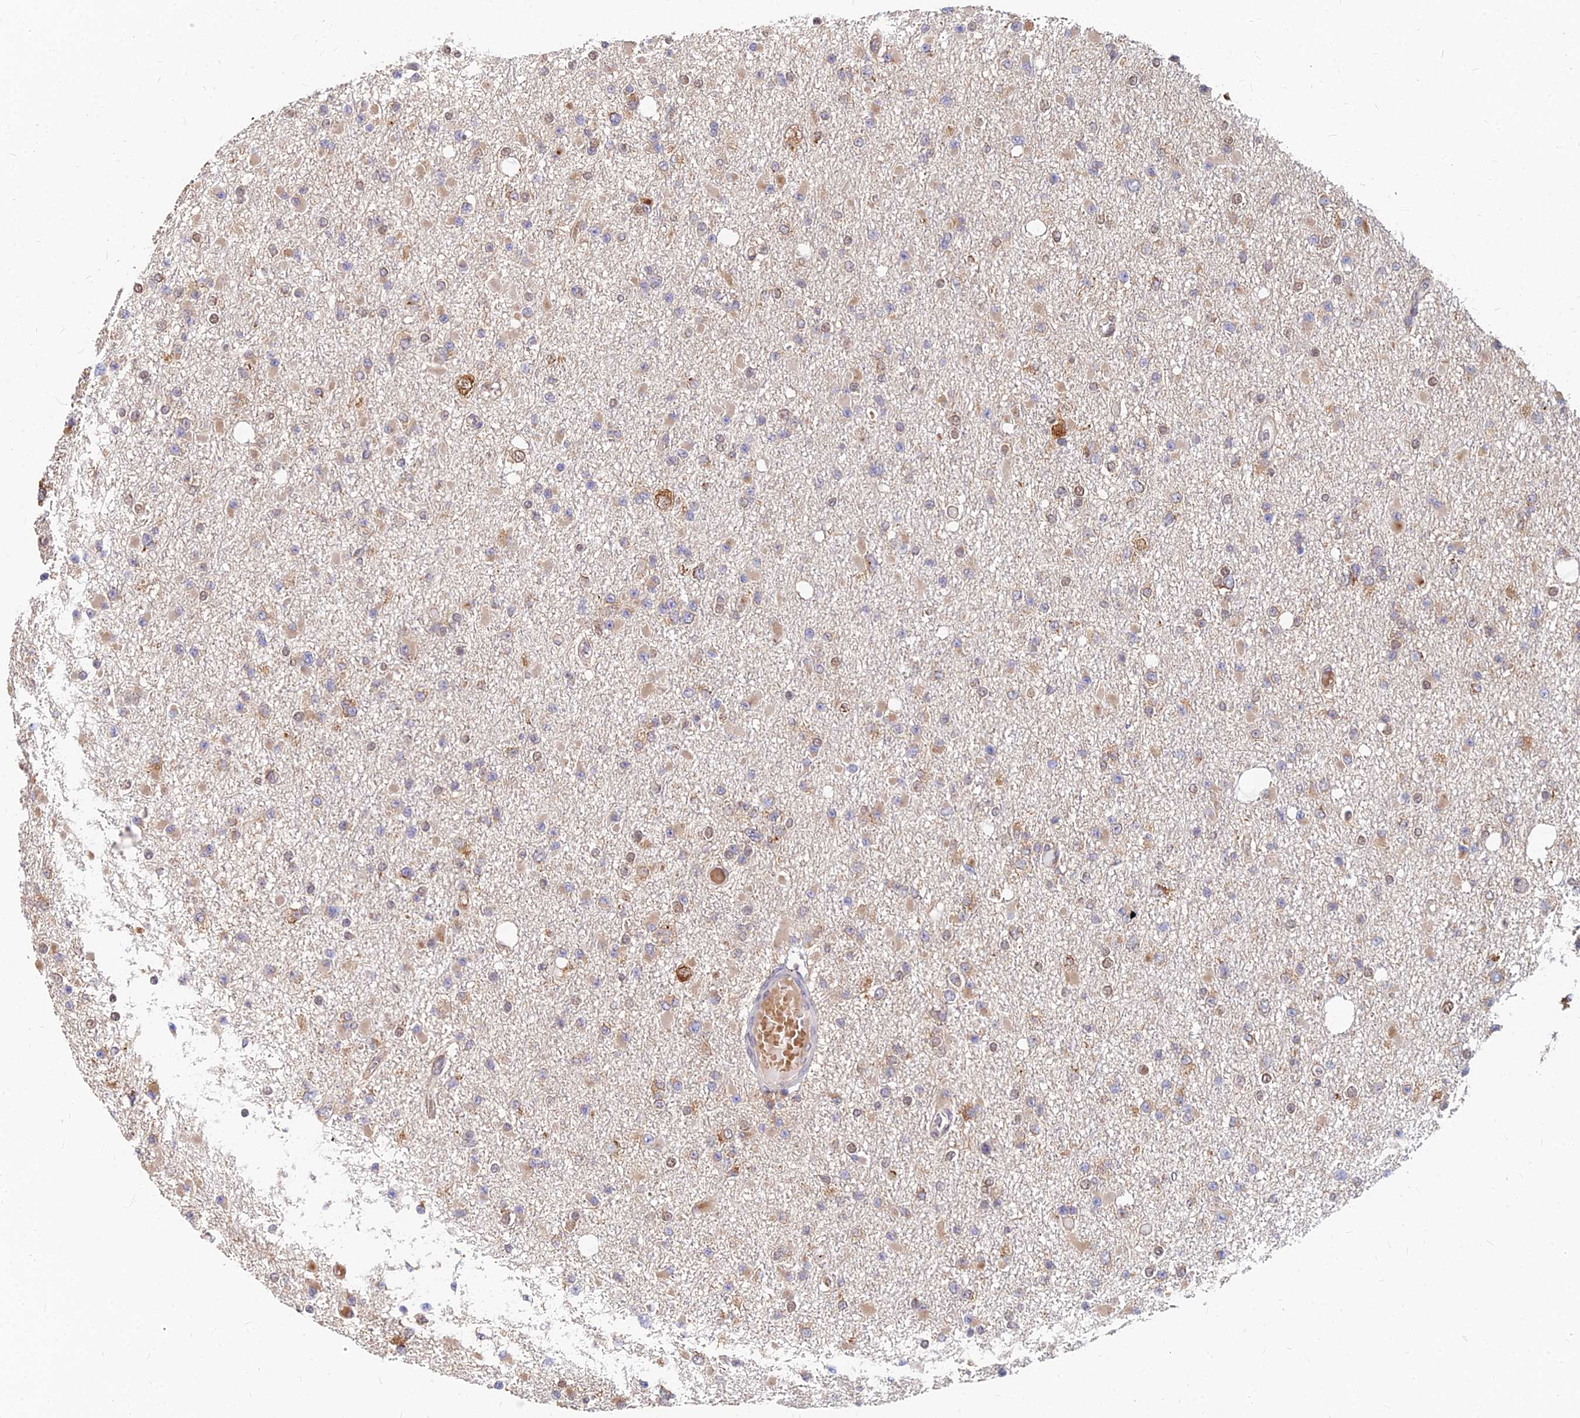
{"staining": {"intensity": "moderate", "quantity": "25%-75%", "location": "cytoplasmic/membranous"}, "tissue": "glioma", "cell_type": "Tumor cells", "image_type": "cancer", "snomed": [{"axis": "morphology", "description": "Glioma, malignant, Low grade"}, {"axis": "topography", "description": "Brain"}], "caption": "Tumor cells exhibit moderate cytoplasmic/membranous positivity in about 25%-75% of cells in malignant glioma (low-grade). Using DAB (brown) and hematoxylin (blue) stains, captured at high magnification using brightfield microscopy.", "gene": "CCT6B", "patient": {"sex": "female", "age": 22}}